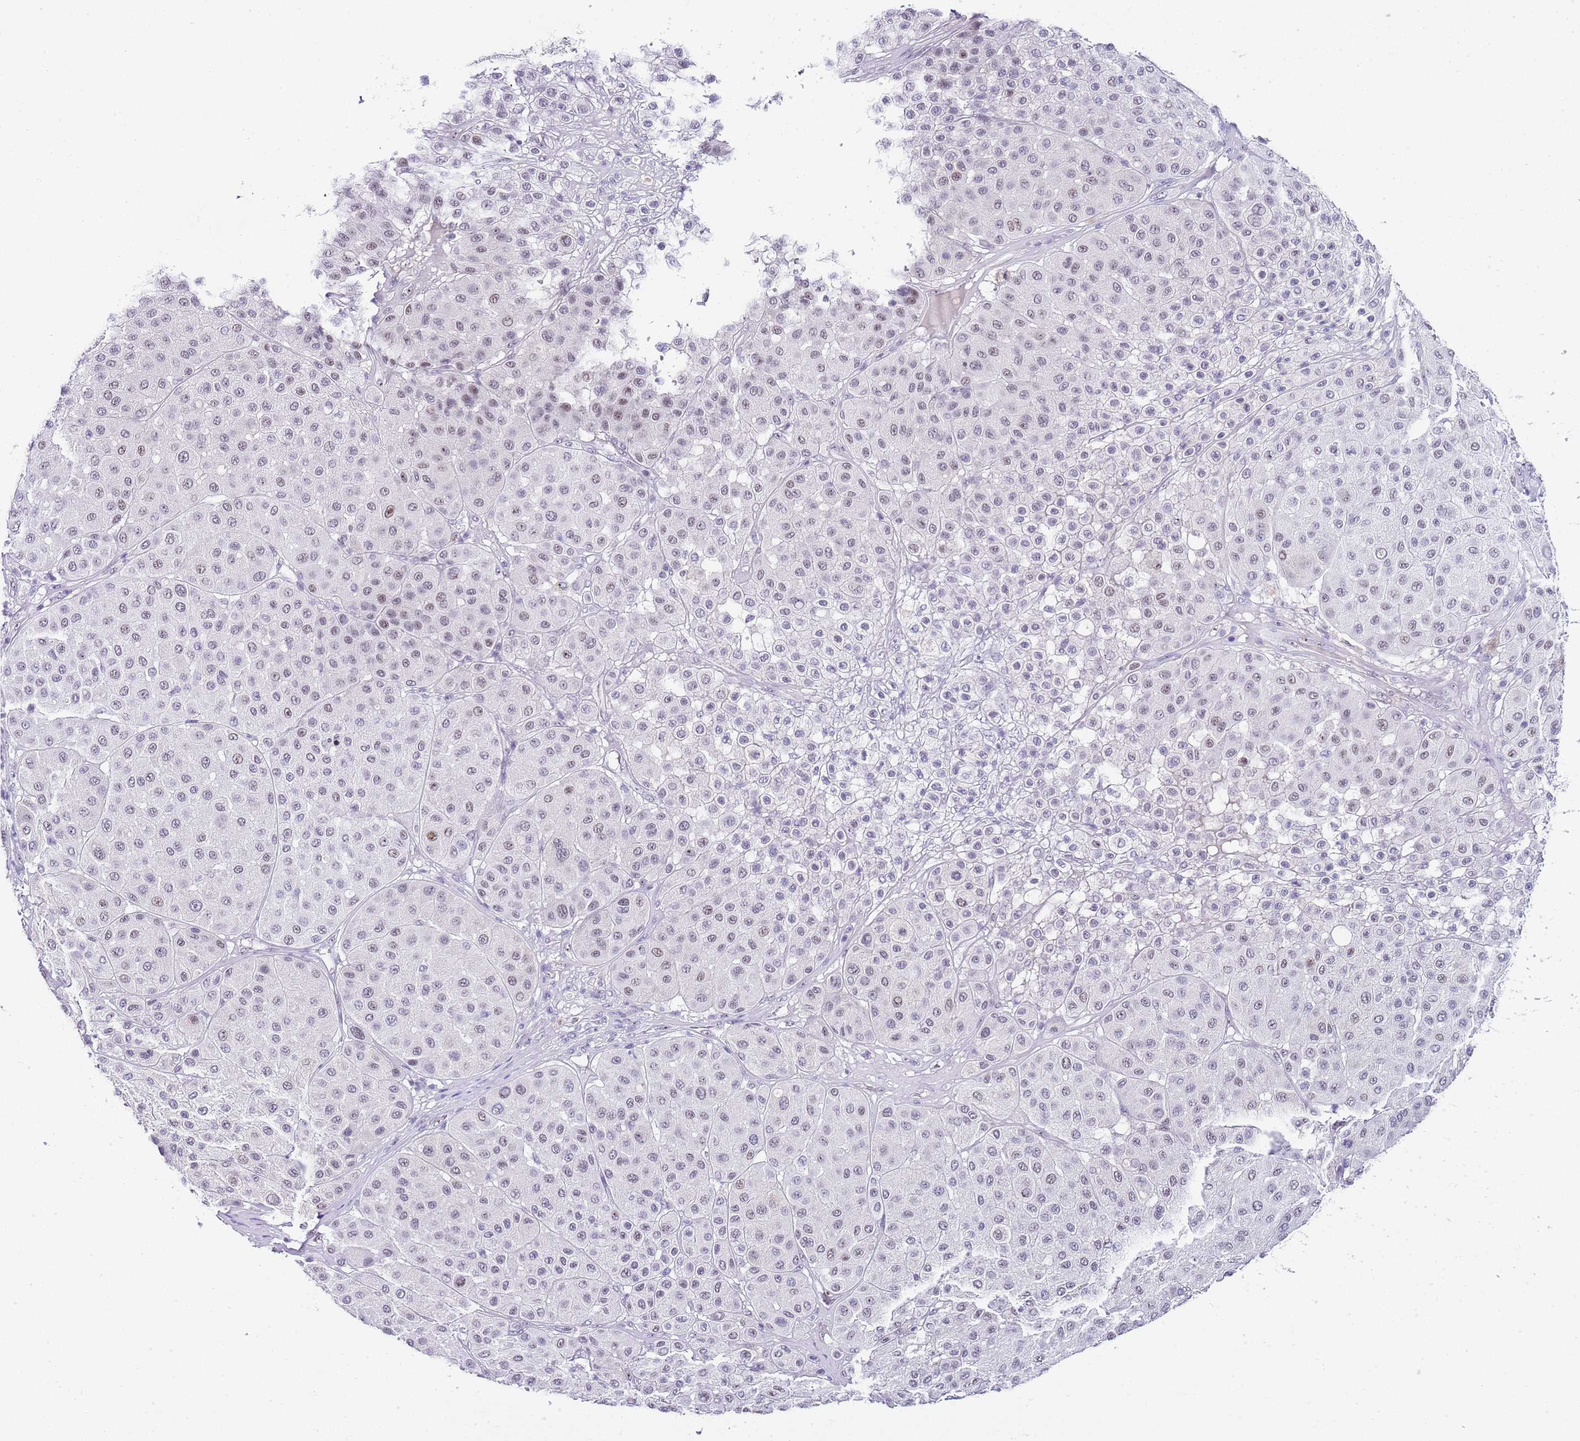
{"staining": {"intensity": "weak", "quantity": "25%-75%", "location": "nuclear"}, "tissue": "melanoma", "cell_type": "Tumor cells", "image_type": "cancer", "snomed": [{"axis": "morphology", "description": "Malignant melanoma, Metastatic site"}, {"axis": "topography", "description": "Smooth muscle"}], "caption": "Weak nuclear protein expression is identified in about 25%-75% of tumor cells in melanoma.", "gene": "NOP56", "patient": {"sex": "male", "age": 41}}